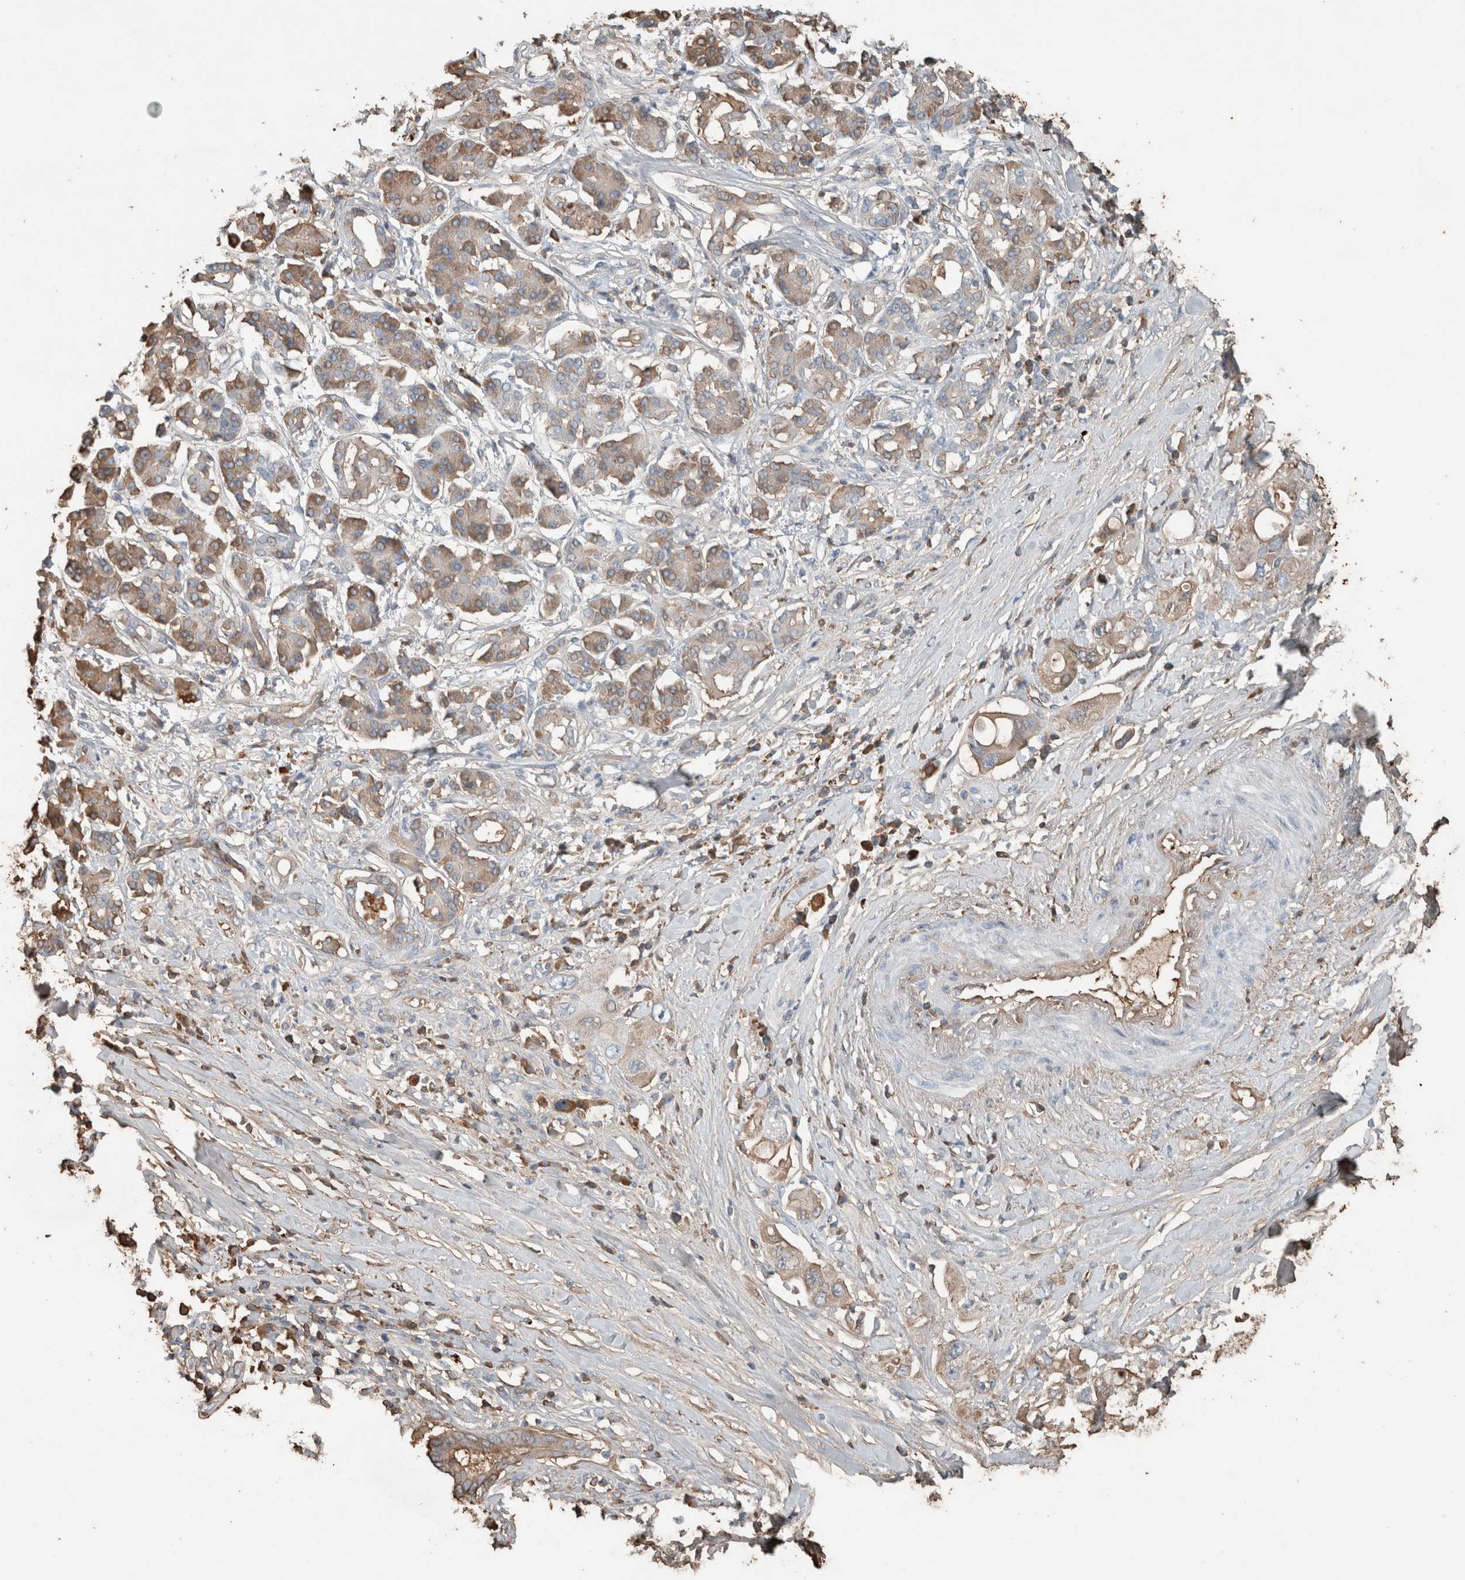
{"staining": {"intensity": "weak", "quantity": ">75%", "location": "cytoplasmic/membranous"}, "tissue": "pancreatic cancer", "cell_type": "Tumor cells", "image_type": "cancer", "snomed": [{"axis": "morphology", "description": "Adenocarcinoma, NOS"}, {"axis": "topography", "description": "Pancreas"}], "caption": "Pancreatic cancer (adenocarcinoma) stained with a brown dye exhibits weak cytoplasmic/membranous positive staining in about >75% of tumor cells.", "gene": "USP34", "patient": {"sex": "female", "age": 56}}